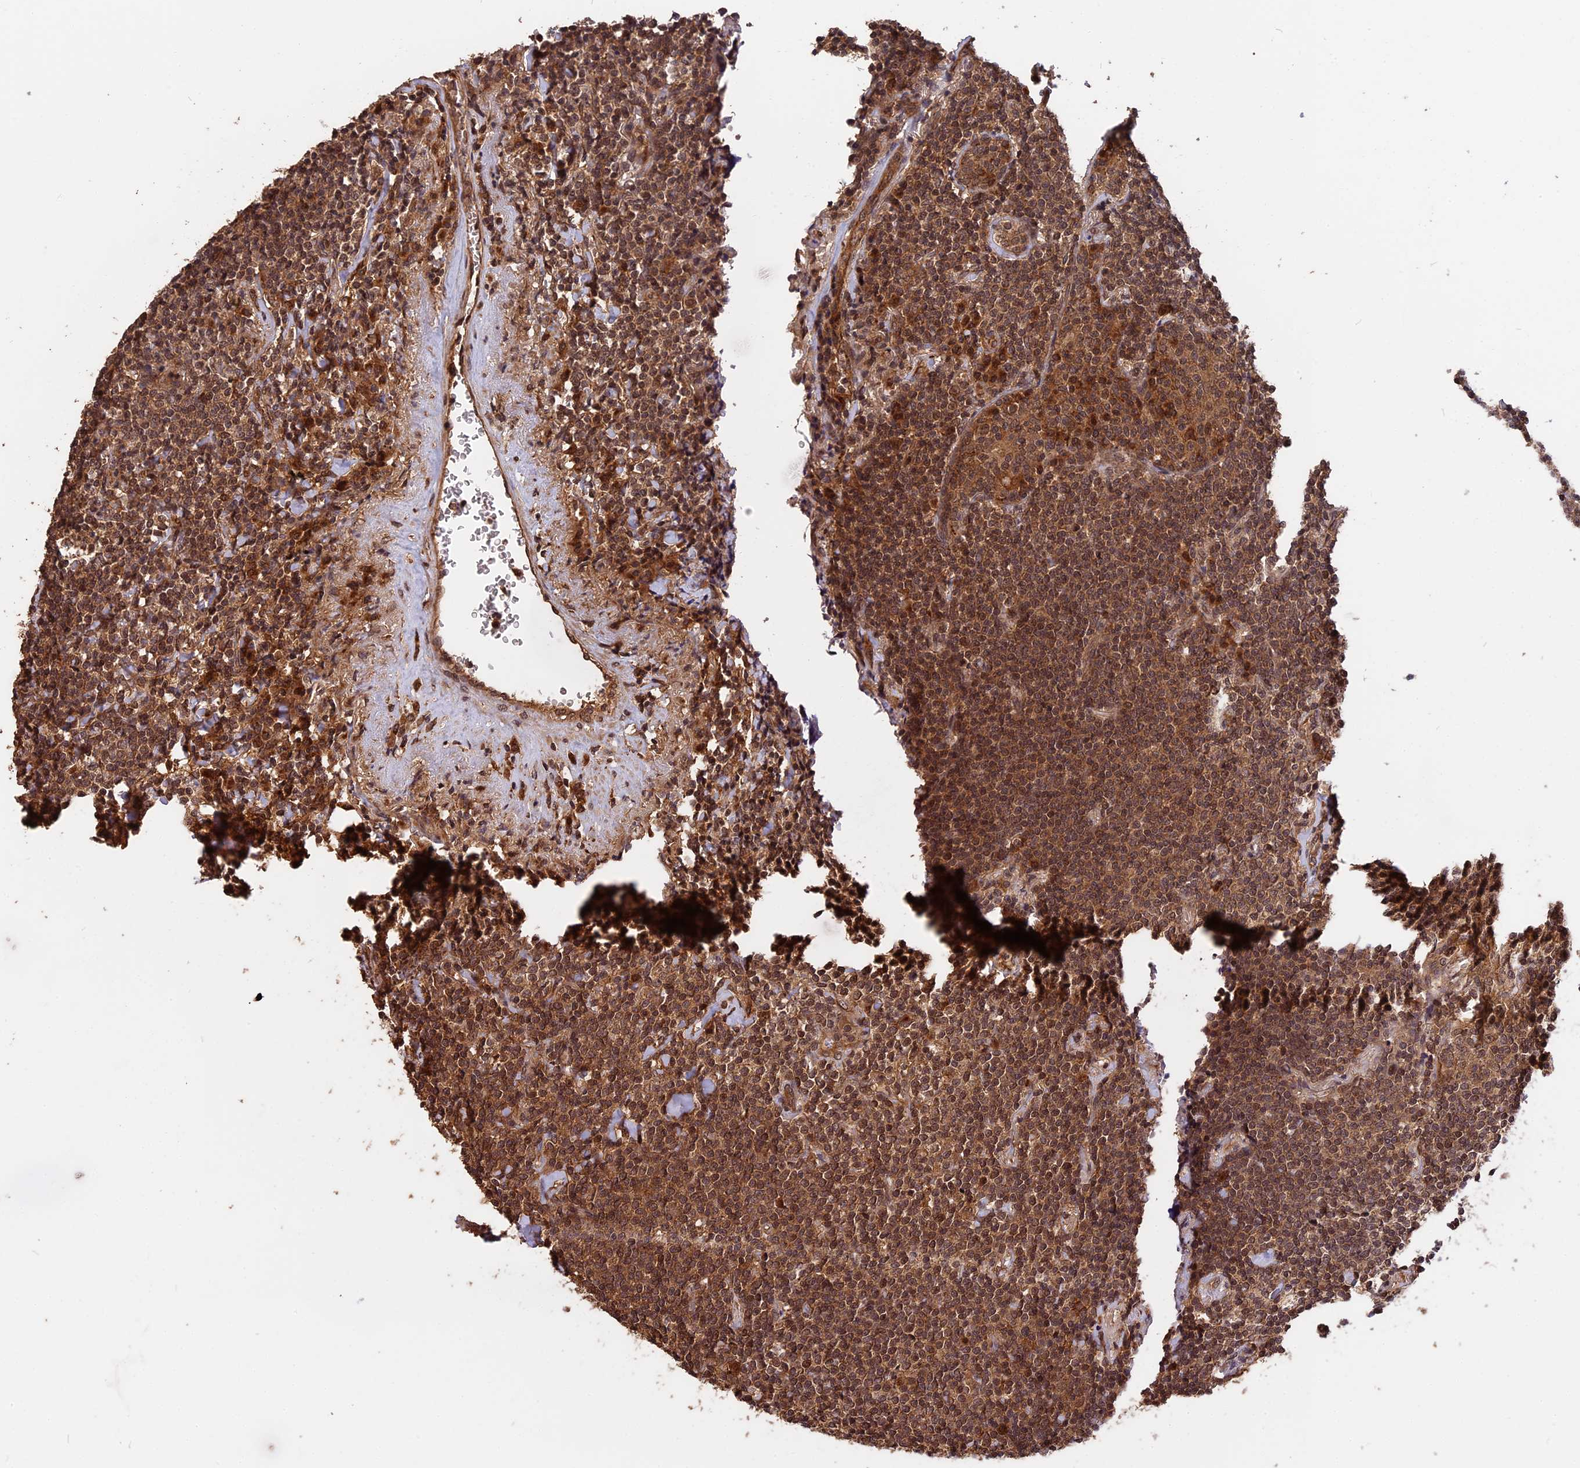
{"staining": {"intensity": "moderate", "quantity": ">75%", "location": "cytoplasmic/membranous,nuclear"}, "tissue": "lymphoma", "cell_type": "Tumor cells", "image_type": "cancer", "snomed": [{"axis": "morphology", "description": "Malignant lymphoma, non-Hodgkin's type, Low grade"}, {"axis": "topography", "description": "Lung"}], "caption": "Protein staining shows moderate cytoplasmic/membranous and nuclear staining in about >75% of tumor cells in lymphoma.", "gene": "ESCO1", "patient": {"sex": "female", "age": 71}}